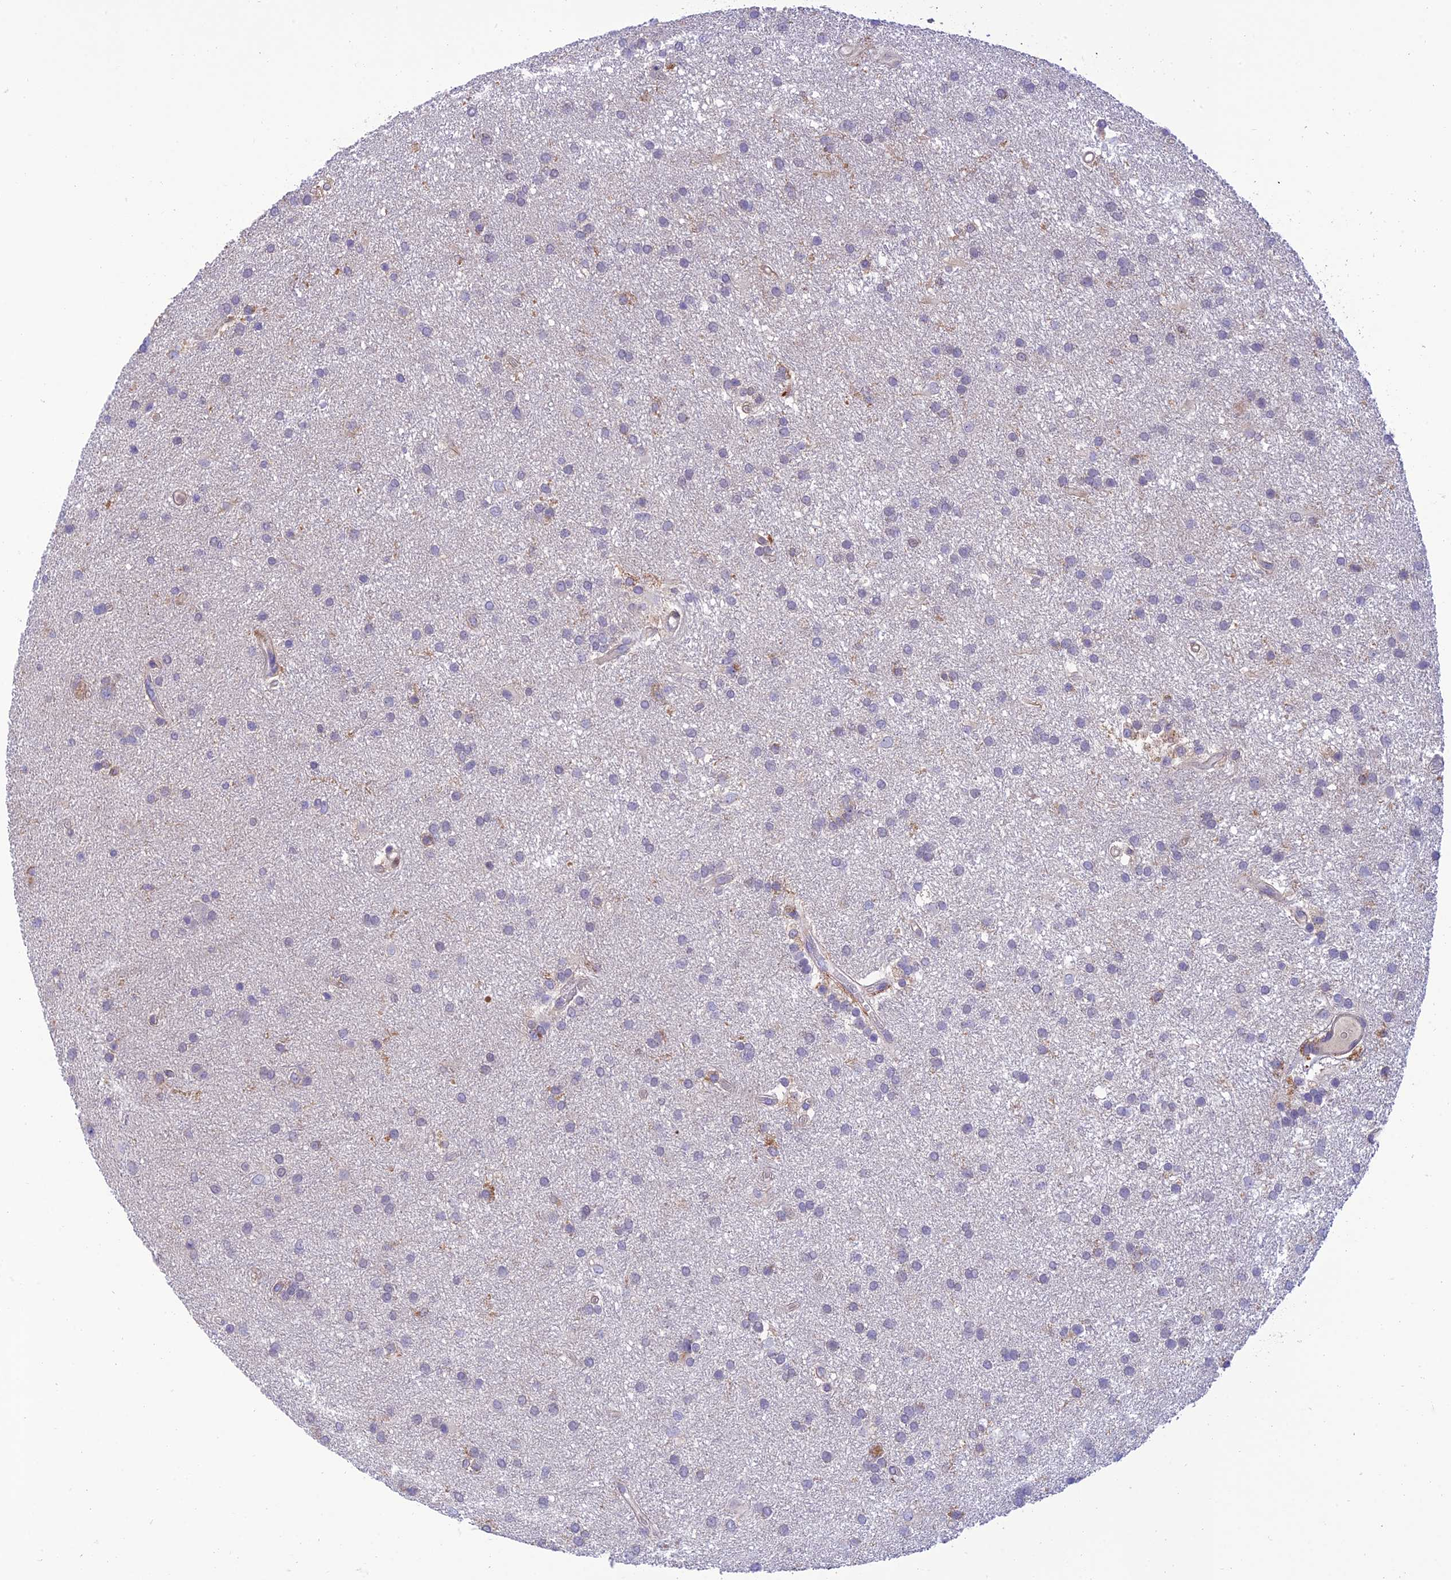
{"staining": {"intensity": "negative", "quantity": "none", "location": "none"}, "tissue": "glioma", "cell_type": "Tumor cells", "image_type": "cancer", "snomed": [{"axis": "morphology", "description": "Glioma, malignant, Low grade"}, {"axis": "topography", "description": "Brain"}], "caption": "The histopathology image shows no significant staining in tumor cells of malignant glioma (low-grade). Nuclei are stained in blue.", "gene": "IRAK3", "patient": {"sex": "male", "age": 66}}